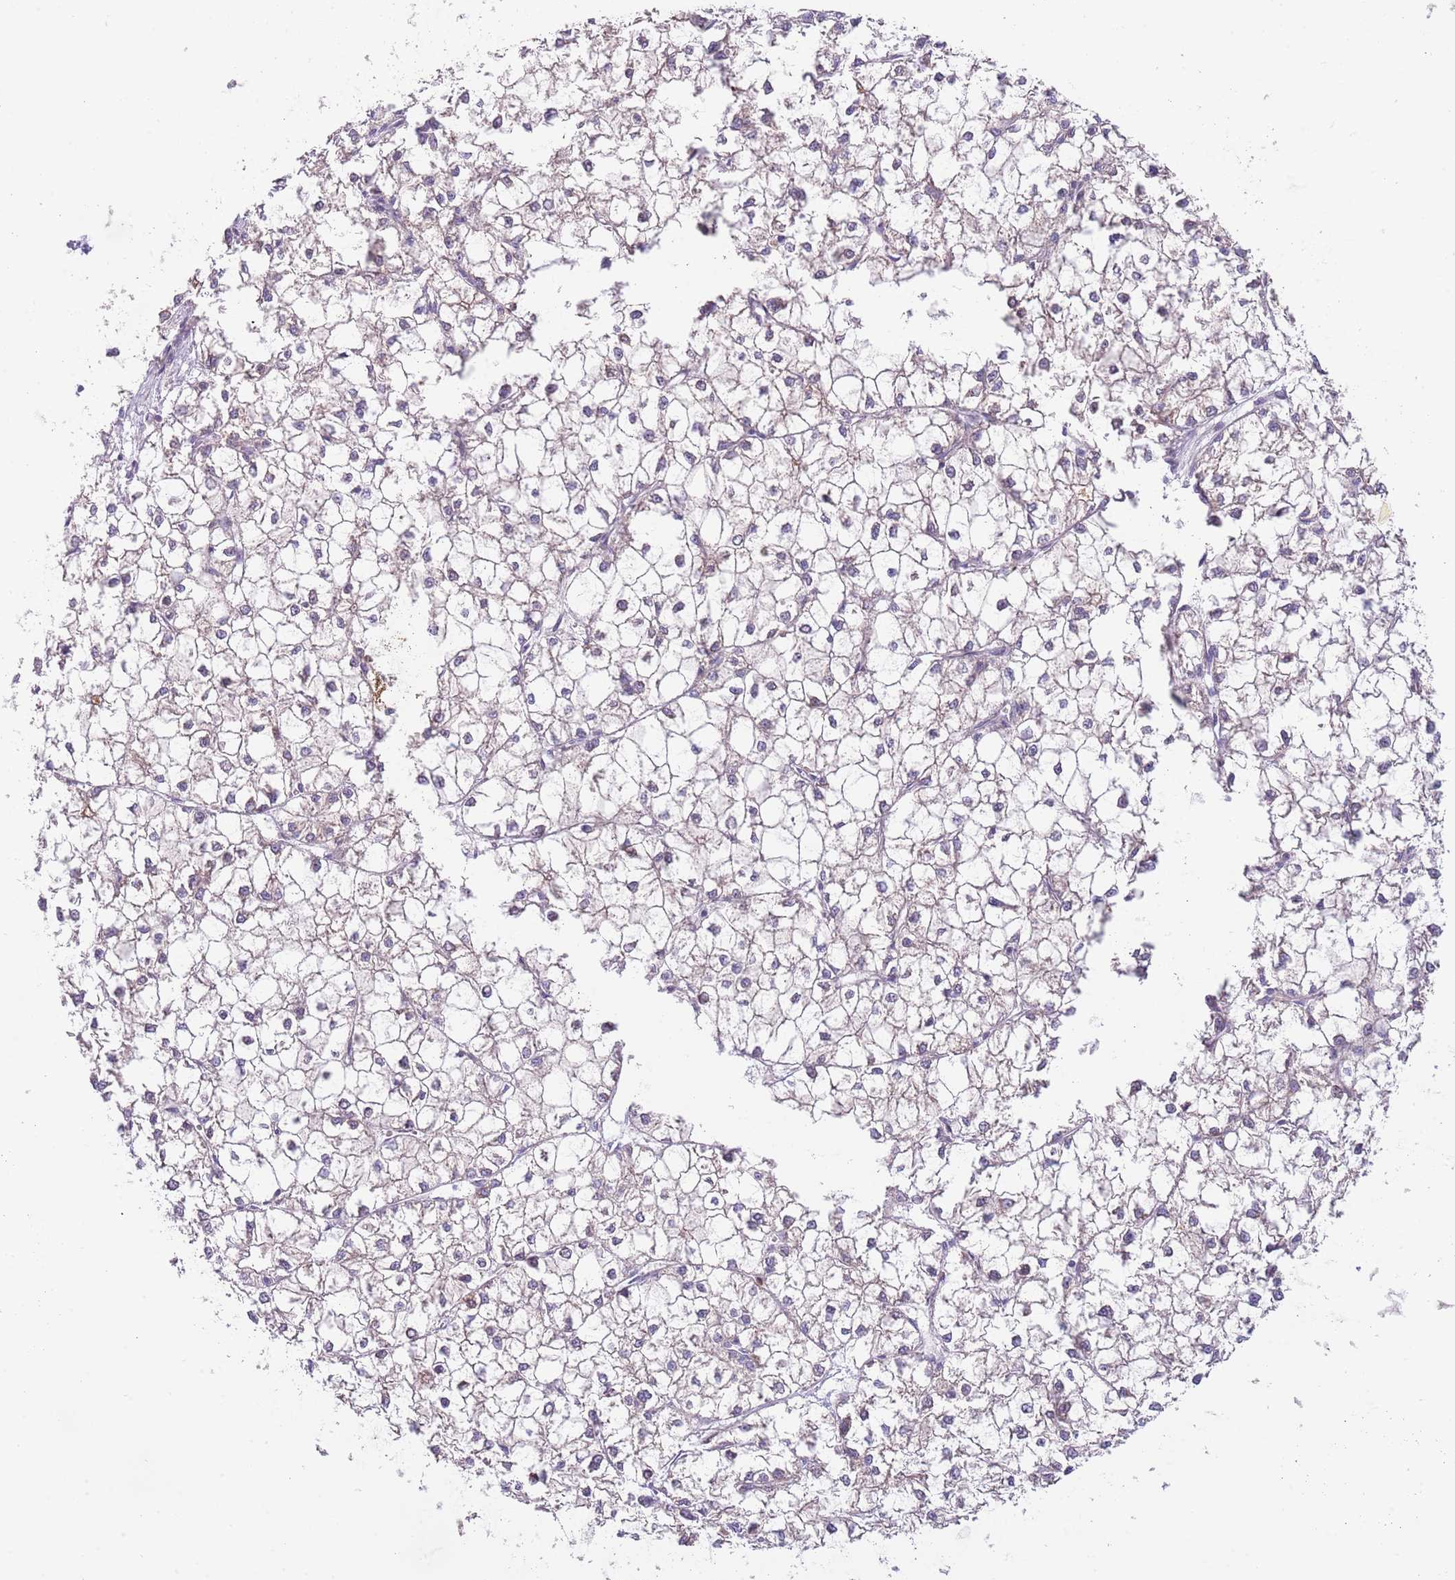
{"staining": {"intensity": "weak", "quantity": "<25%", "location": "cytoplasmic/membranous"}, "tissue": "liver cancer", "cell_type": "Tumor cells", "image_type": "cancer", "snomed": [{"axis": "morphology", "description": "Carcinoma, Hepatocellular, NOS"}, {"axis": "topography", "description": "Liver"}], "caption": "An immunohistochemistry histopathology image of liver cancer is shown. There is no staining in tumor cells of liver cancer.", "gene": "AP1S2", "patient": {"sex": "female", "age": 43}}